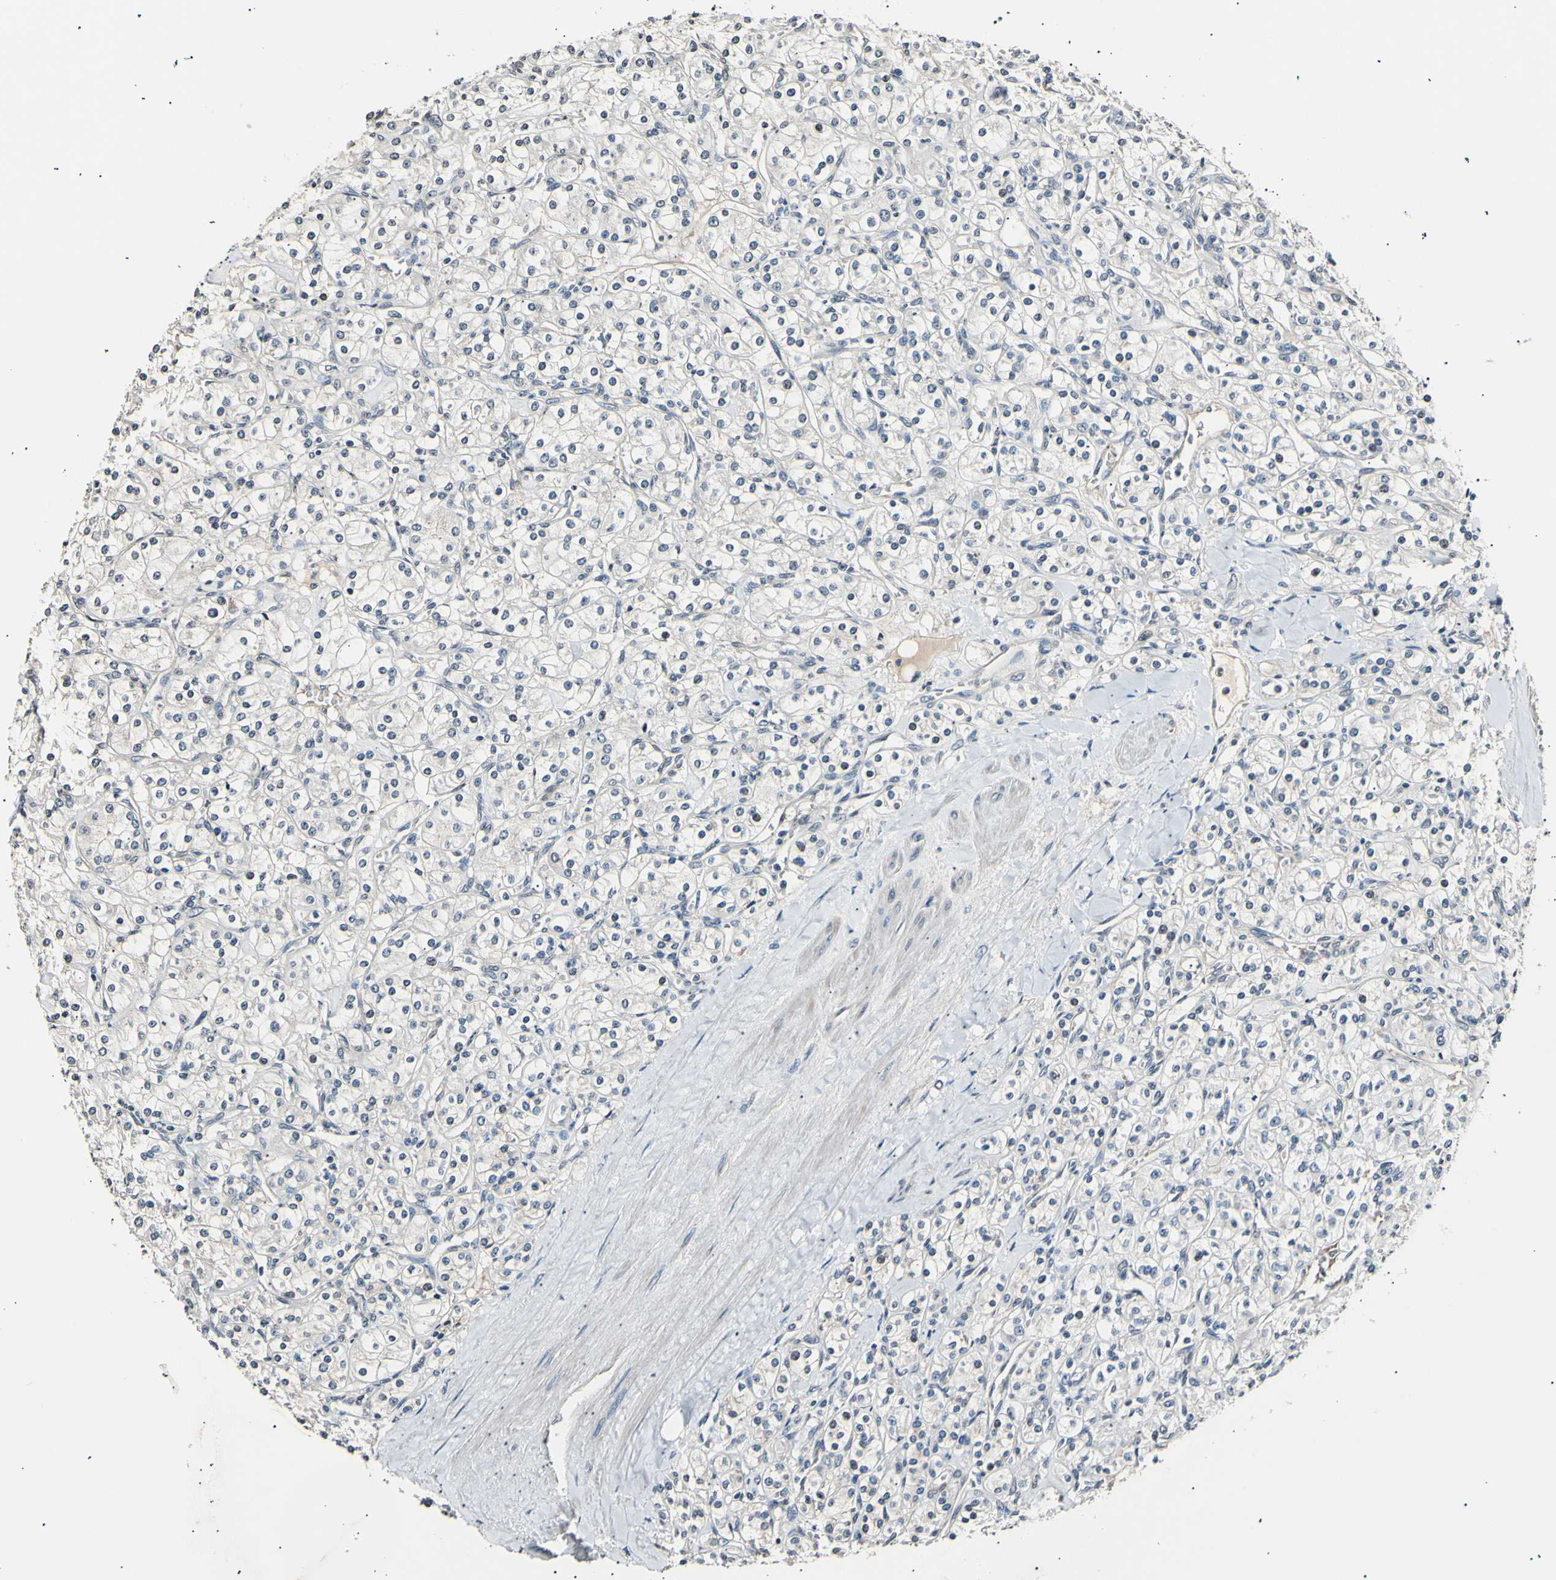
{"staining": {"intensity": "negative", "quantity": "none", "location": "none"}, "tissue": "renal cancer", "cell_type": "Tumor cells", "image_type": "cancer", "snomed": [{"axis": "morphology", "description": "Adenocarcinoma, NOS"}, {"axis": "topography", "description": "Kidney"}], "caption": "This is an immunohistochemistry photomicrograph of renal cancer (adenocarcinoma). There is no expression in tumor cells.", "gene": "AK1", "patient": {"sex": "male", "age": 77}}